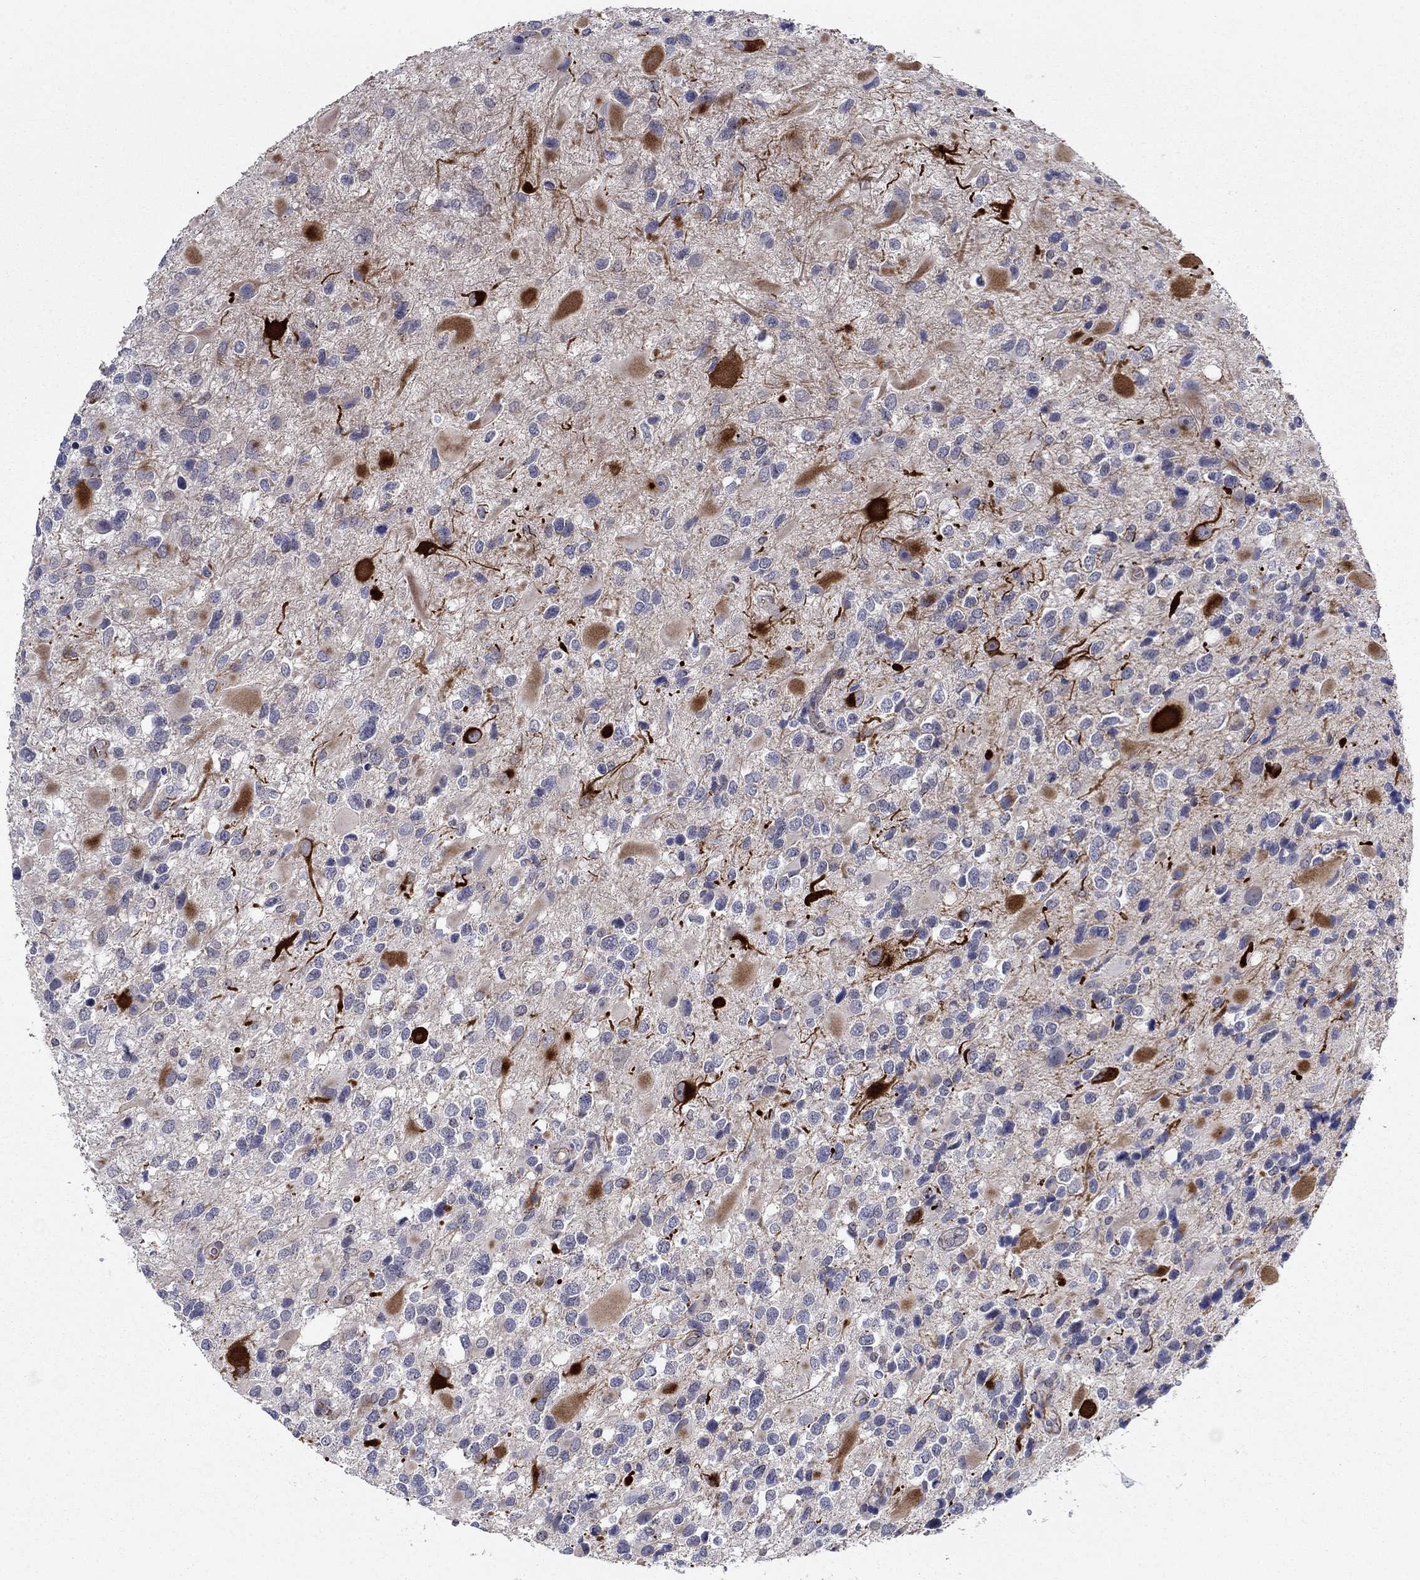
{"staining": {"intensity": "negative", "quantity": "none", "location": "none"}, "tissue": "glioma", "cell_type": "Tumor cells", "image_type": "cancer", "snomed": [{"axis": "morphology", "description": "Glioma, malignant, Low grade"}, {"axis": "topography", "description": "Brain"}], "caption": "Tumor cells show no significant protein staining in glioma. Brightfield microscopy of immunohistochemistry stained with DAB (3,3'-diaminobenzidine) (brown) and hematoxylin (blue), captured at high magnification.", "gene": "LACTB2", "patient": {"sex": "female", "age": 32}}